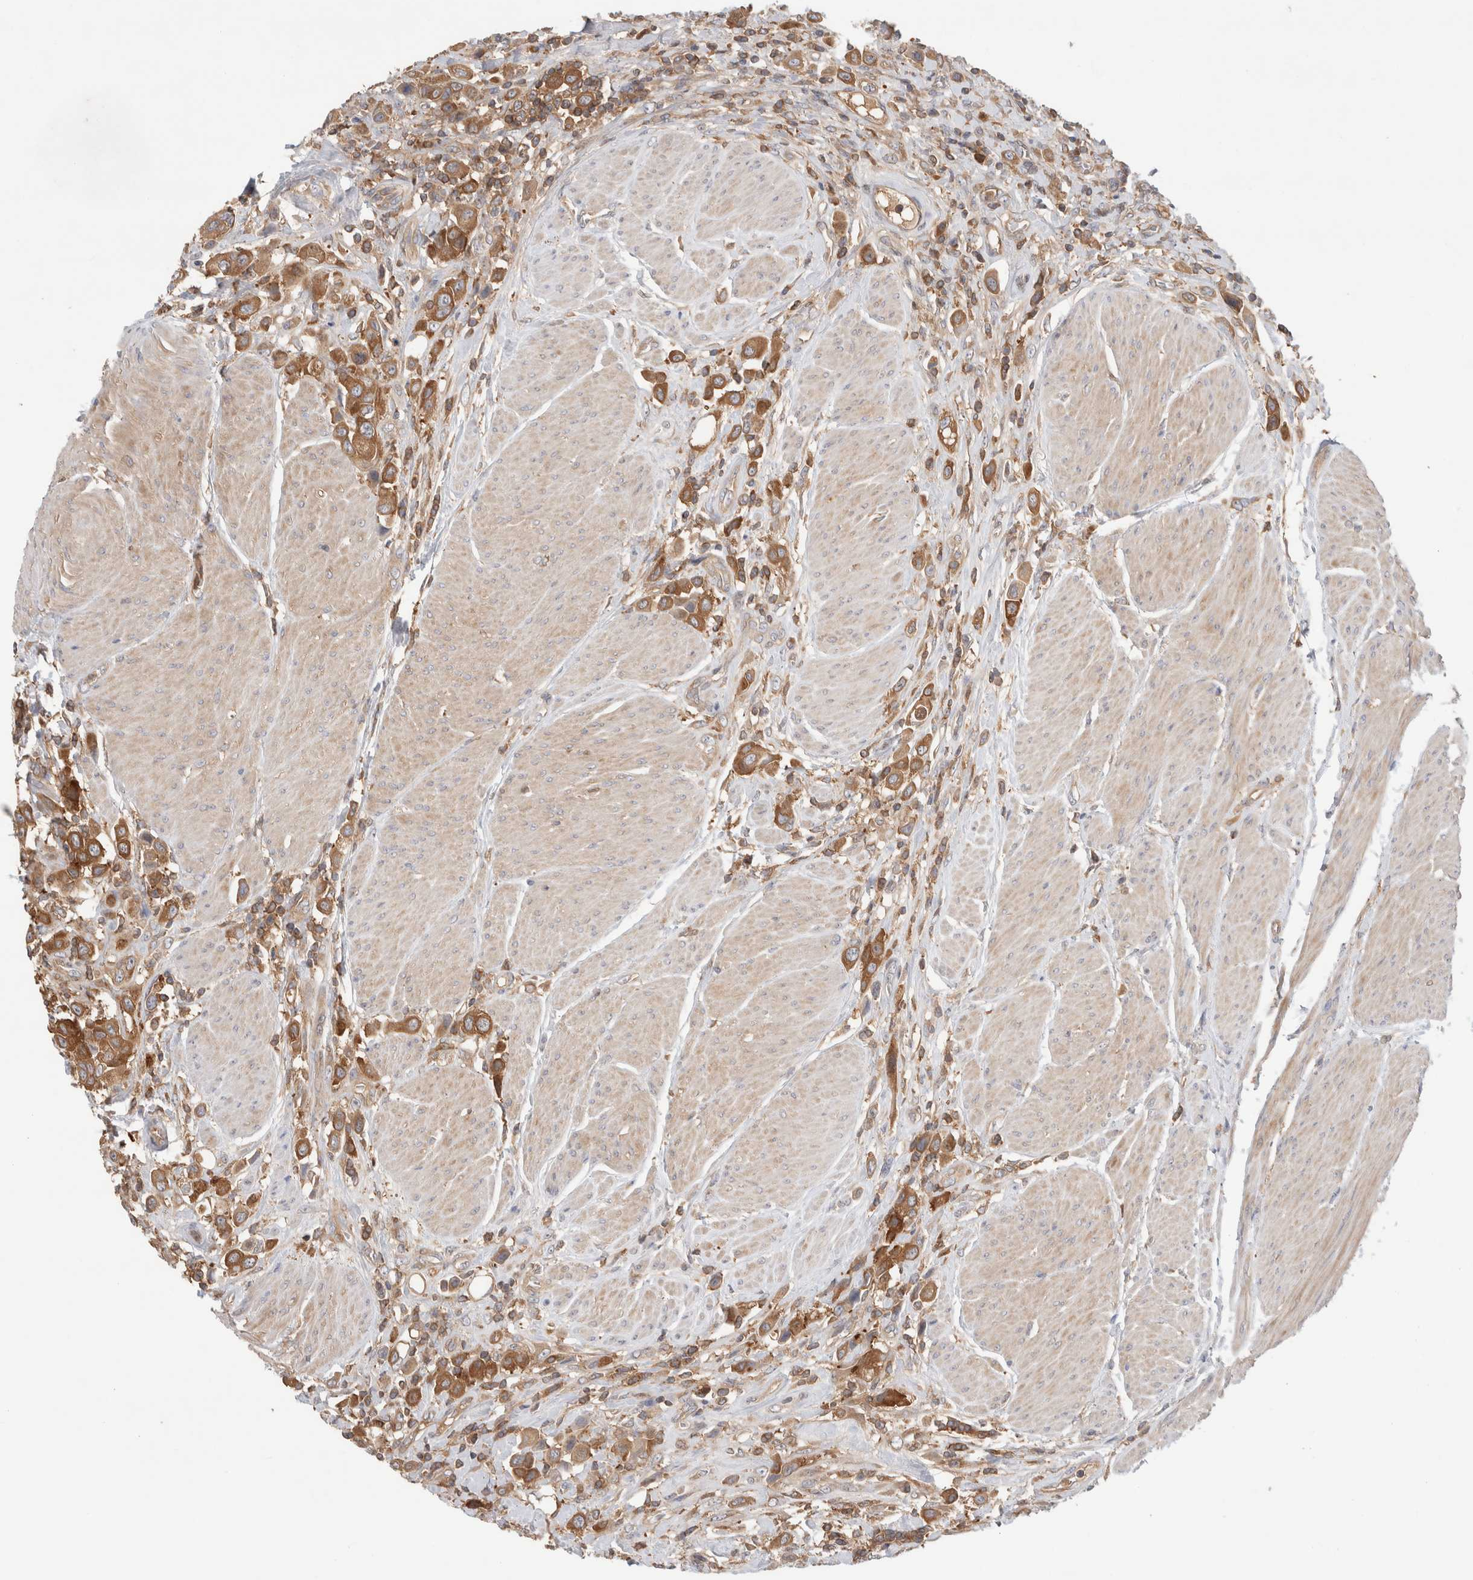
{"staining": {"intensity": "strong", "quantity": ">75%", "location": "cytoplasmic/membranous"}, "tissue": "urothelial cancer", "cell_type": "Tumor cells", "image_type": "cancer", "snomed": [{"axis": "morphology", "description": "Urothelial carcinoma, High grade"}, {"axis": "topography", "description": "Urinary bladder"}], "caption": "Tumor cells demonstrate high levels of strong cytoplasmic/membranous staining in approximately >75% of cells in human urothelial cancer. Immunohistochemistry (ihc) stains the protein of interest in brown and the nuclei are stained blue.", "gene": "KLHL14", "patient": {"sex": "male", "age": 50}}